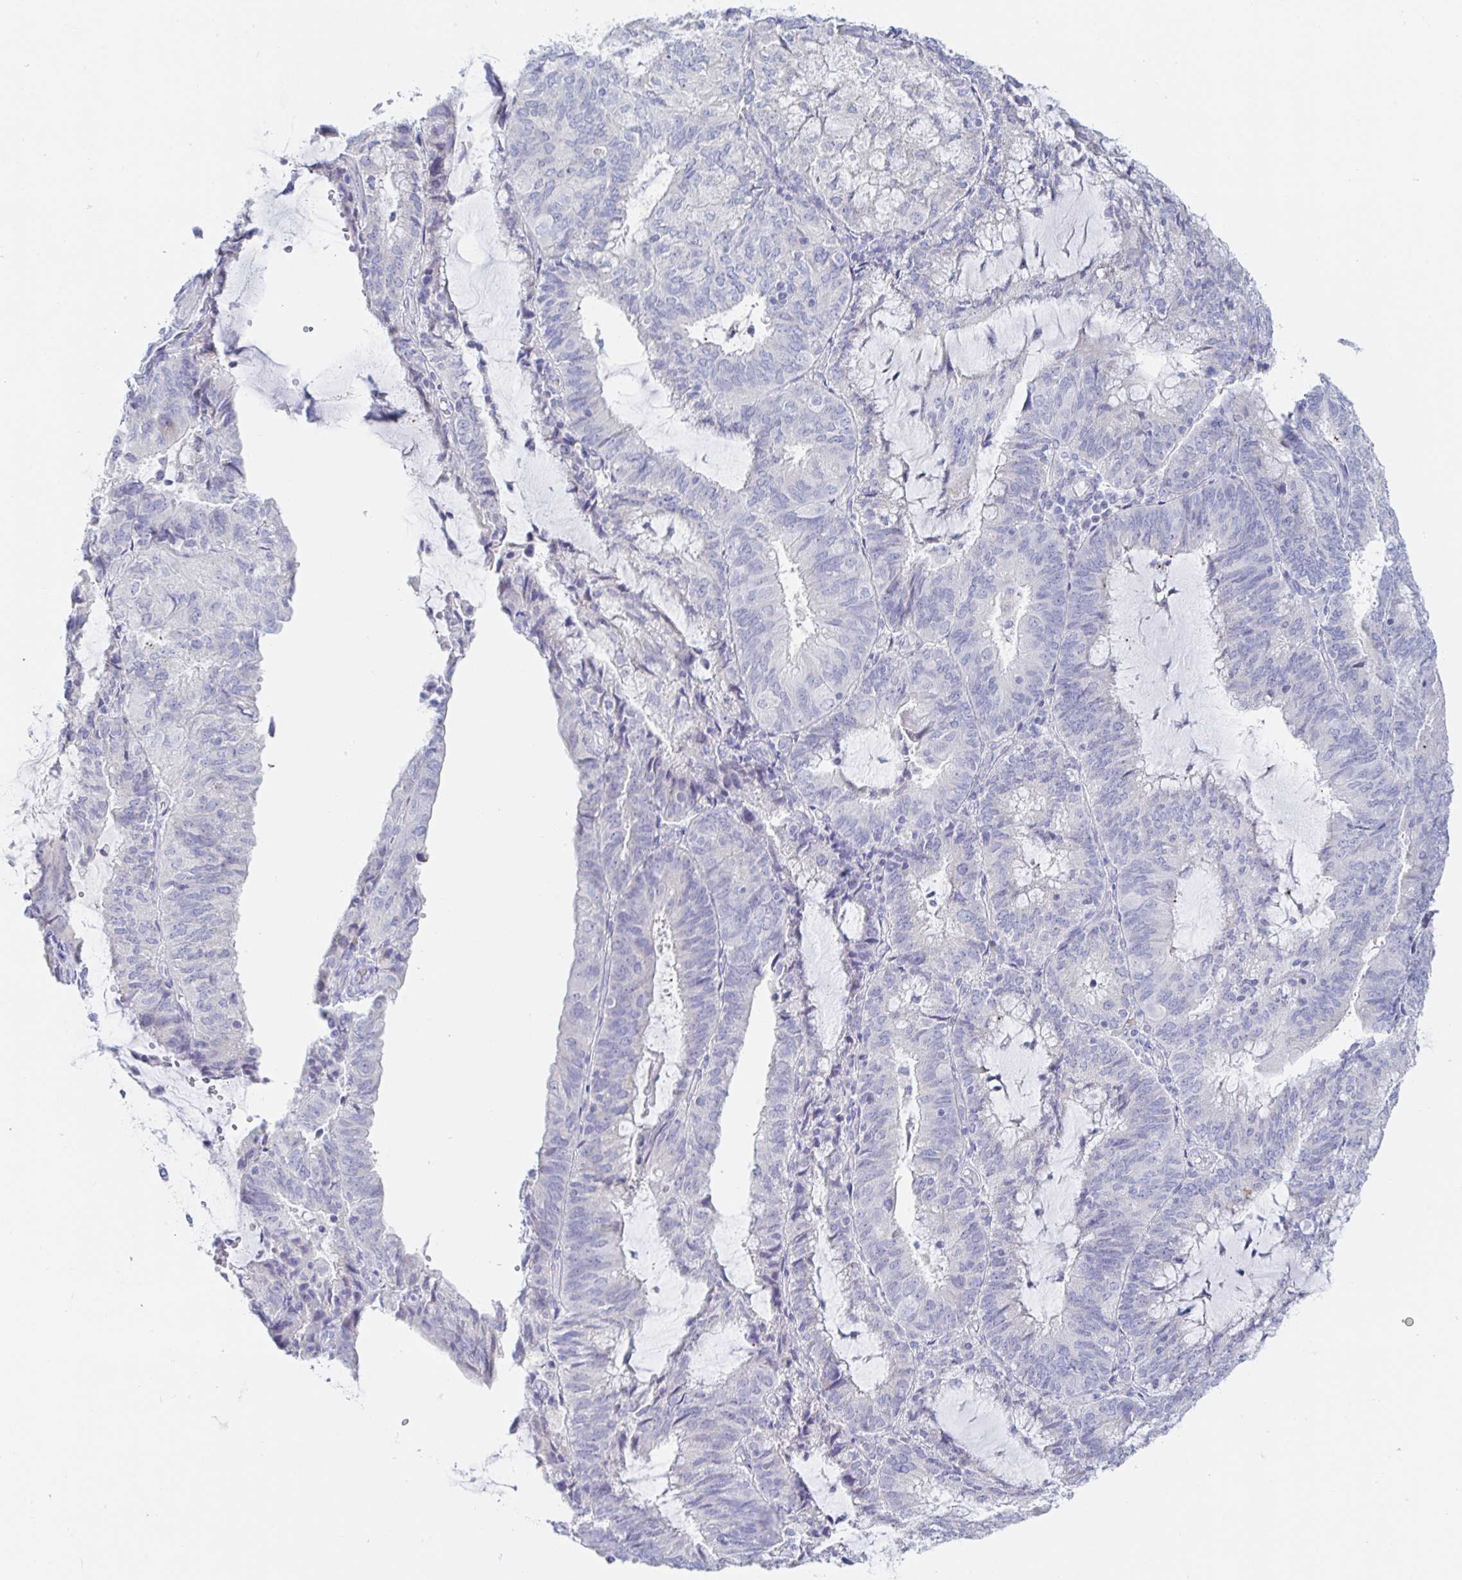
{"staining": {"intensity": "negative", "quantity": "none", "location": "none"}, "tissue": "endometrial cancer", "cell_type": "Tumor cells", "image_type": "cancer", "snomed": [{"axis": "morphology", "description": "Adenocarcinoma, NOS"}, {"axis": "topography", "description": "Endometrium"}], "caption": "This is an IHC histopathology image of adenocarcinoma (endometrial). There is no staining in tumor cells.", "gene": "SIAH3", "patient": {"sex": "female", "age": 81}}